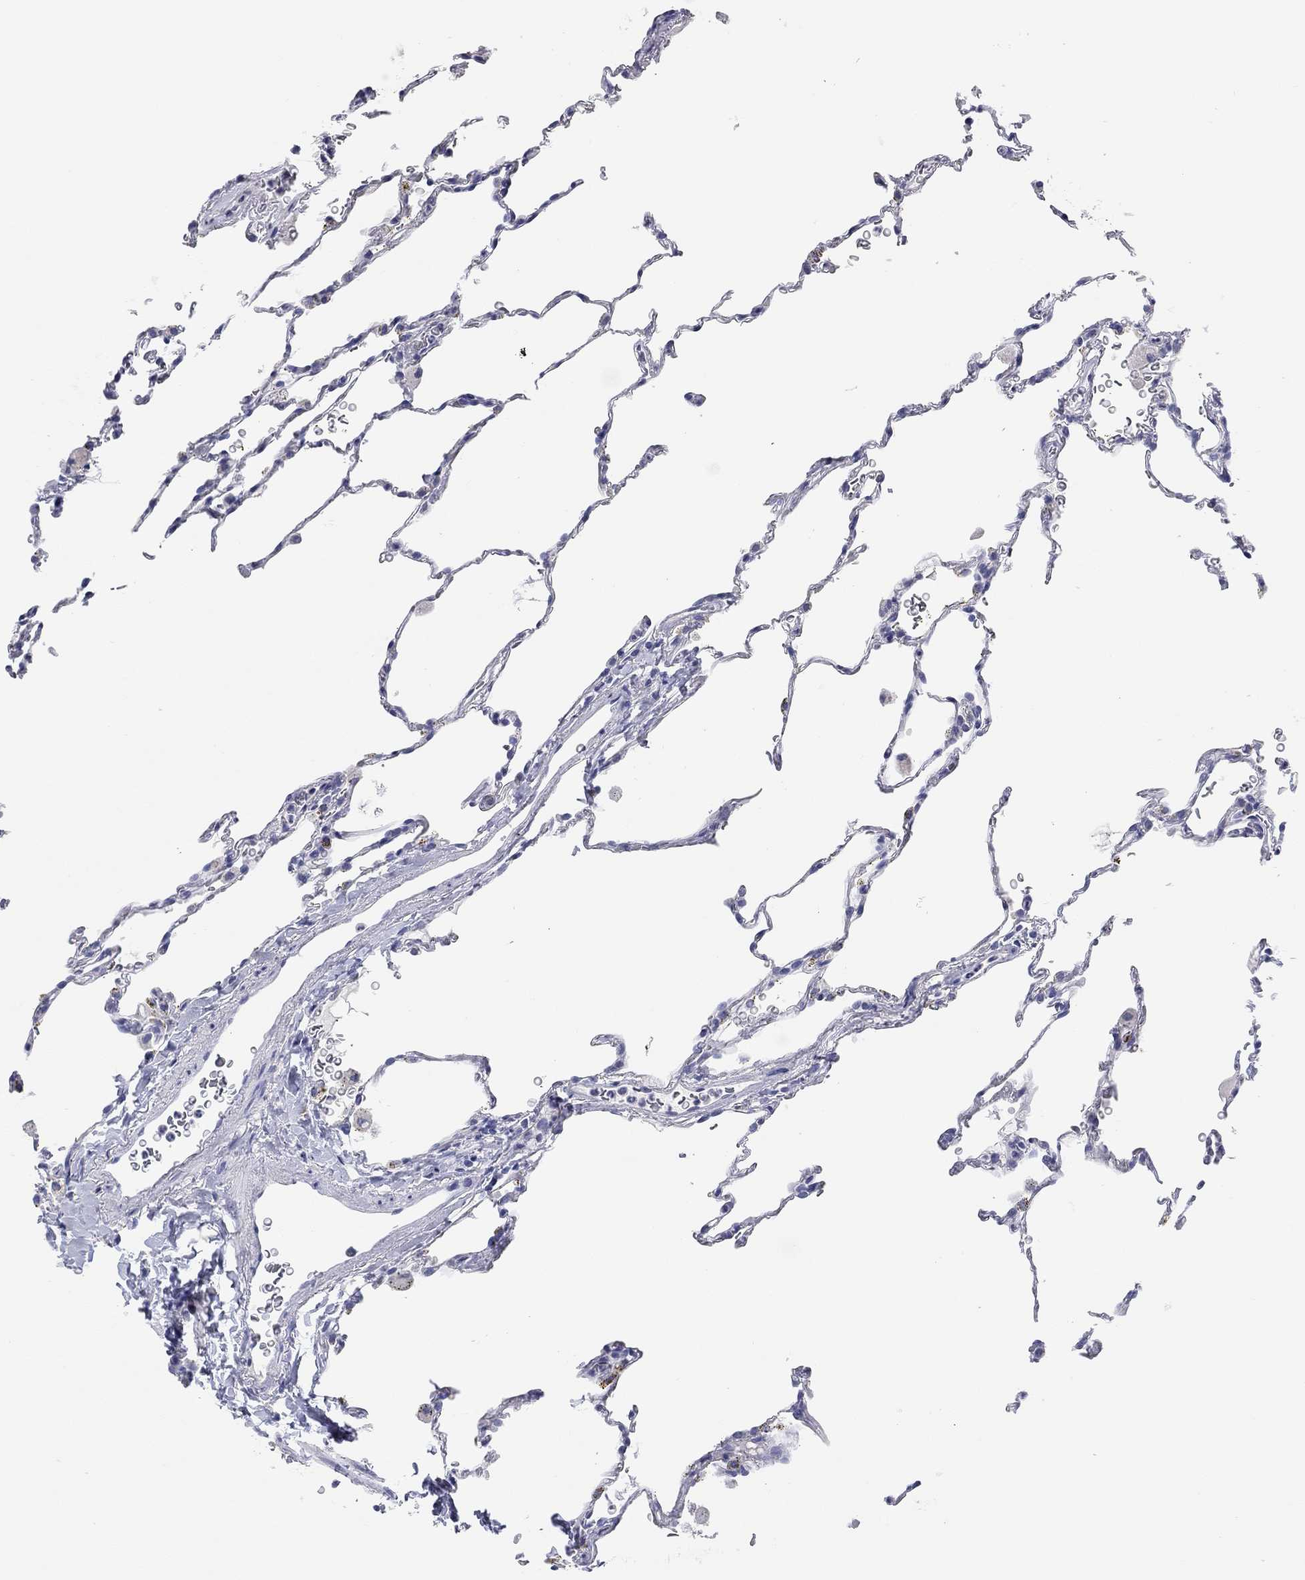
{"staining": {"intensity": "negative", "quantity": "none", "location": "none"}, "tissue": "lung", "cell_type": "Alveolar cells", "image_type": "normal", "snomed": [{"axis": "morphology", "description": "Normal tissue, NOS"}, {"axis": "morphology", "description": "Adenocarcinoma, metastatic, NOS"}, {"axis": "topography", "description": "Lung"}], "caption": "Protein analysis of benign lung displays no significant positivity in alveolar cells.", "gene": "ENSG00000269035", "patient": {"sex": "male", "age": 45}}